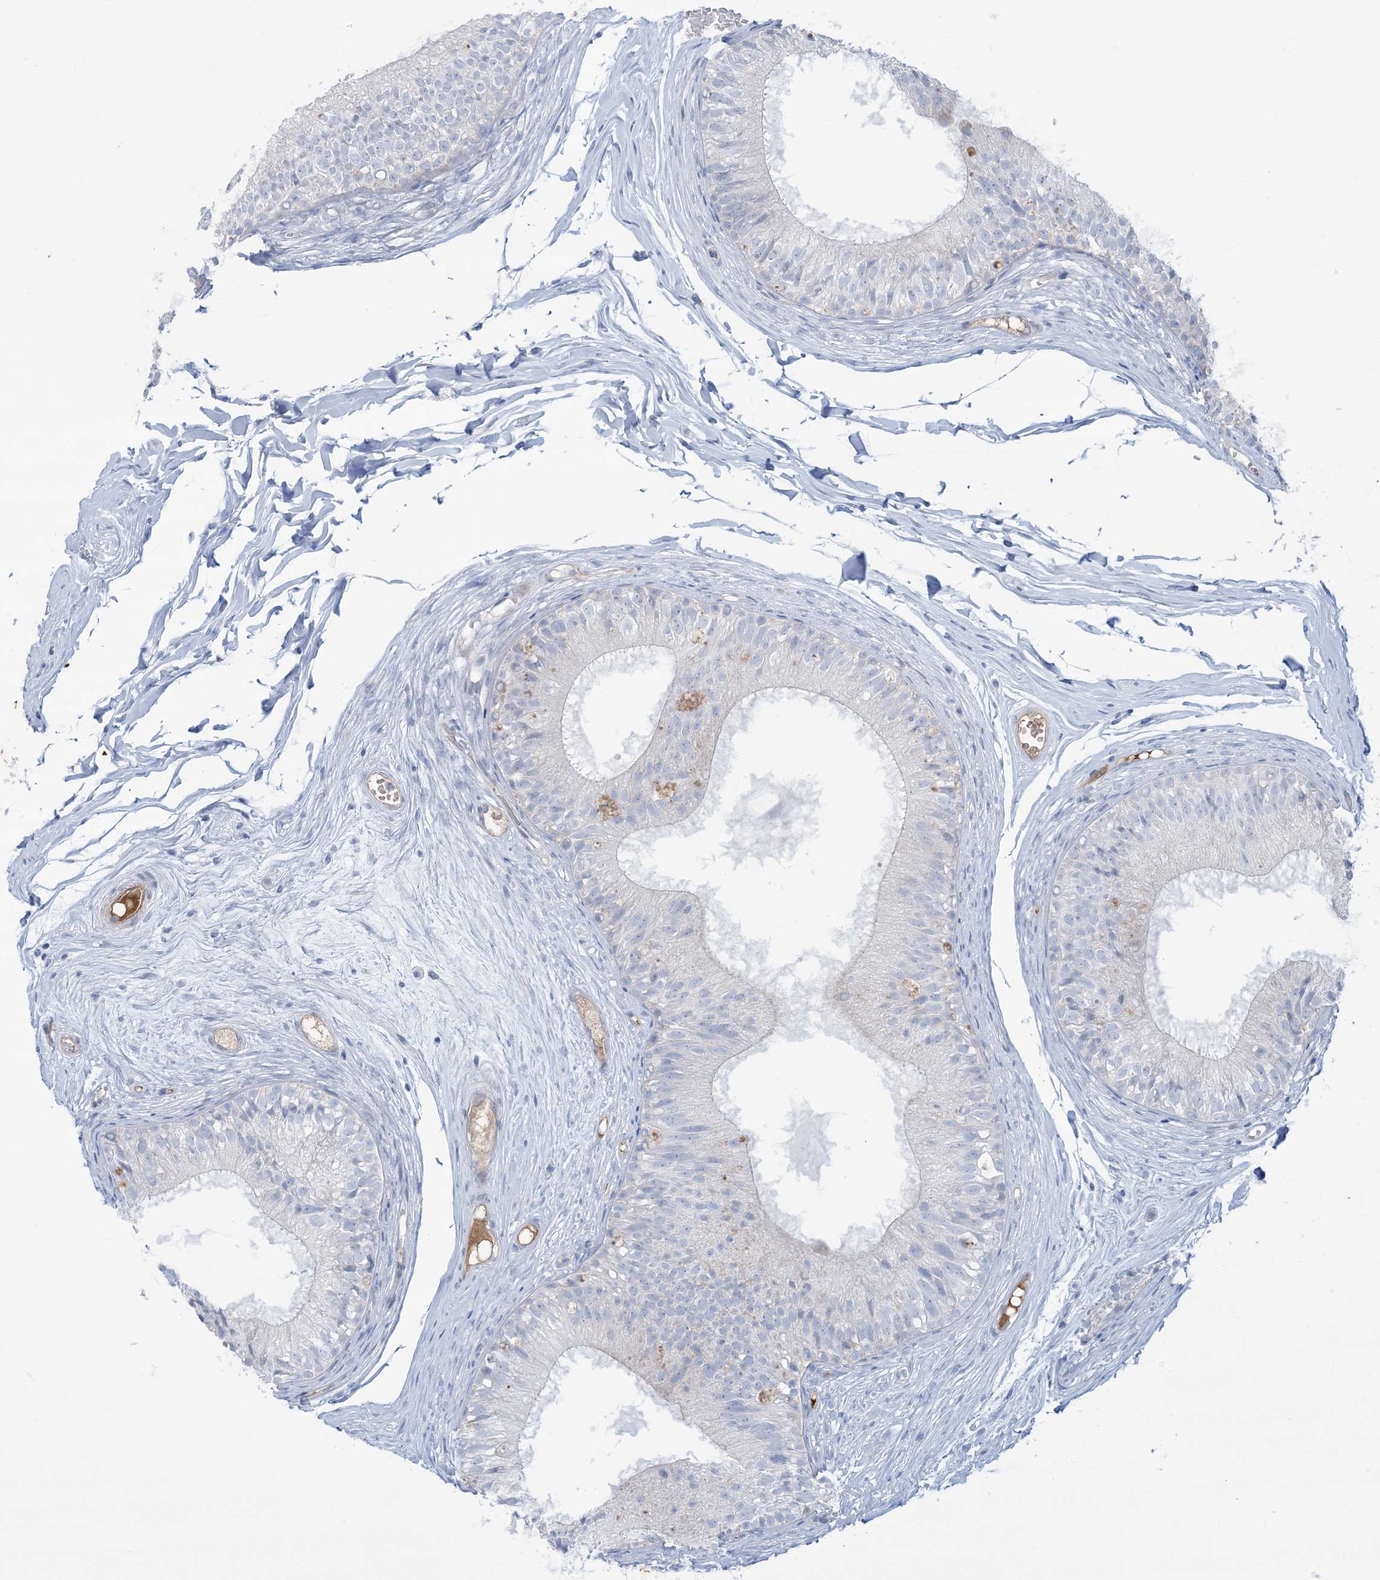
{"staining": {"intensity": "negative", "quantity": "none", "location": "none"}, "tissue": "epididymis", "cell_type": "Glandular cells", "image_type": "normal", "snomed": [{"axis": "morphology", "description": "Normal tissue, NOS"}, {"axis": "morphology", "description": "Seminoma in situ"}, {"axis": "topography", "description": "Testis"}, {"axis": "topography", "description": "Epididymis"}], "caption": "The histopathology image reveals no significant staining in glandular cells of epididymis. The staining is performed using DAB brown chromogen with nuclei counter-stained in using hematoxylin.", "gene": "ATP11C", "patient": {"sex": "male", "age": 28}}